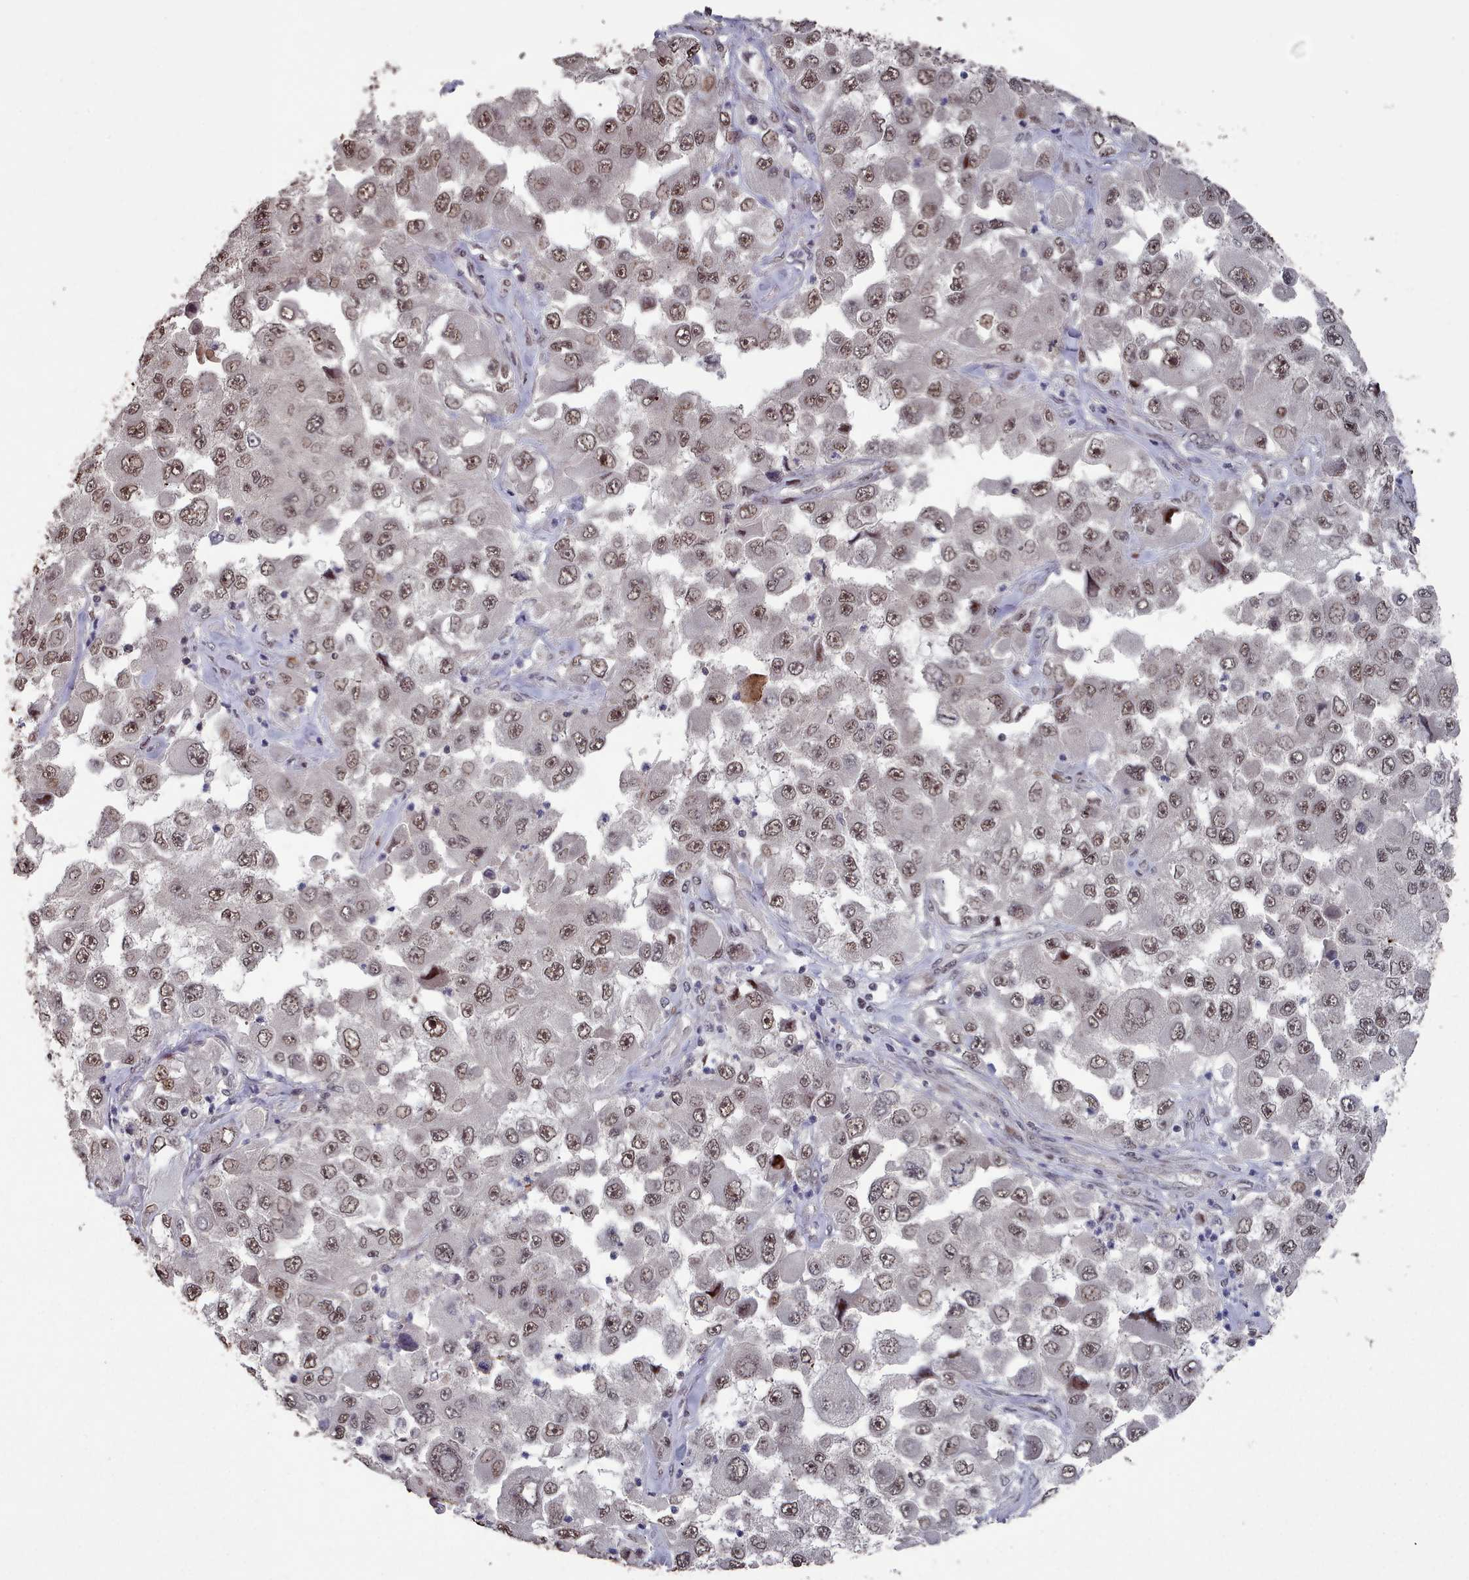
{"staining": {"intensity": "moderate", "quantity": ">75%", "location": "nuclear"}, "tissue": "melanoma", "cell_type": "Tumor cells", "image_type": "cancer", "snomed": [{"axis": "morphology", "description": "Malignant melanoma, Metastatic site"}, {"axis": "topography", "description": "Lymph node"}], "caption": "A high-resolution micrograph shows IHC staining of malignant melanoma (metastatic site), which demonstrates moderate nuclear staining in approximately >75% of tumor cells.", "gene": "PNRC2", "patient": {"sex": "male", "age": 62}}